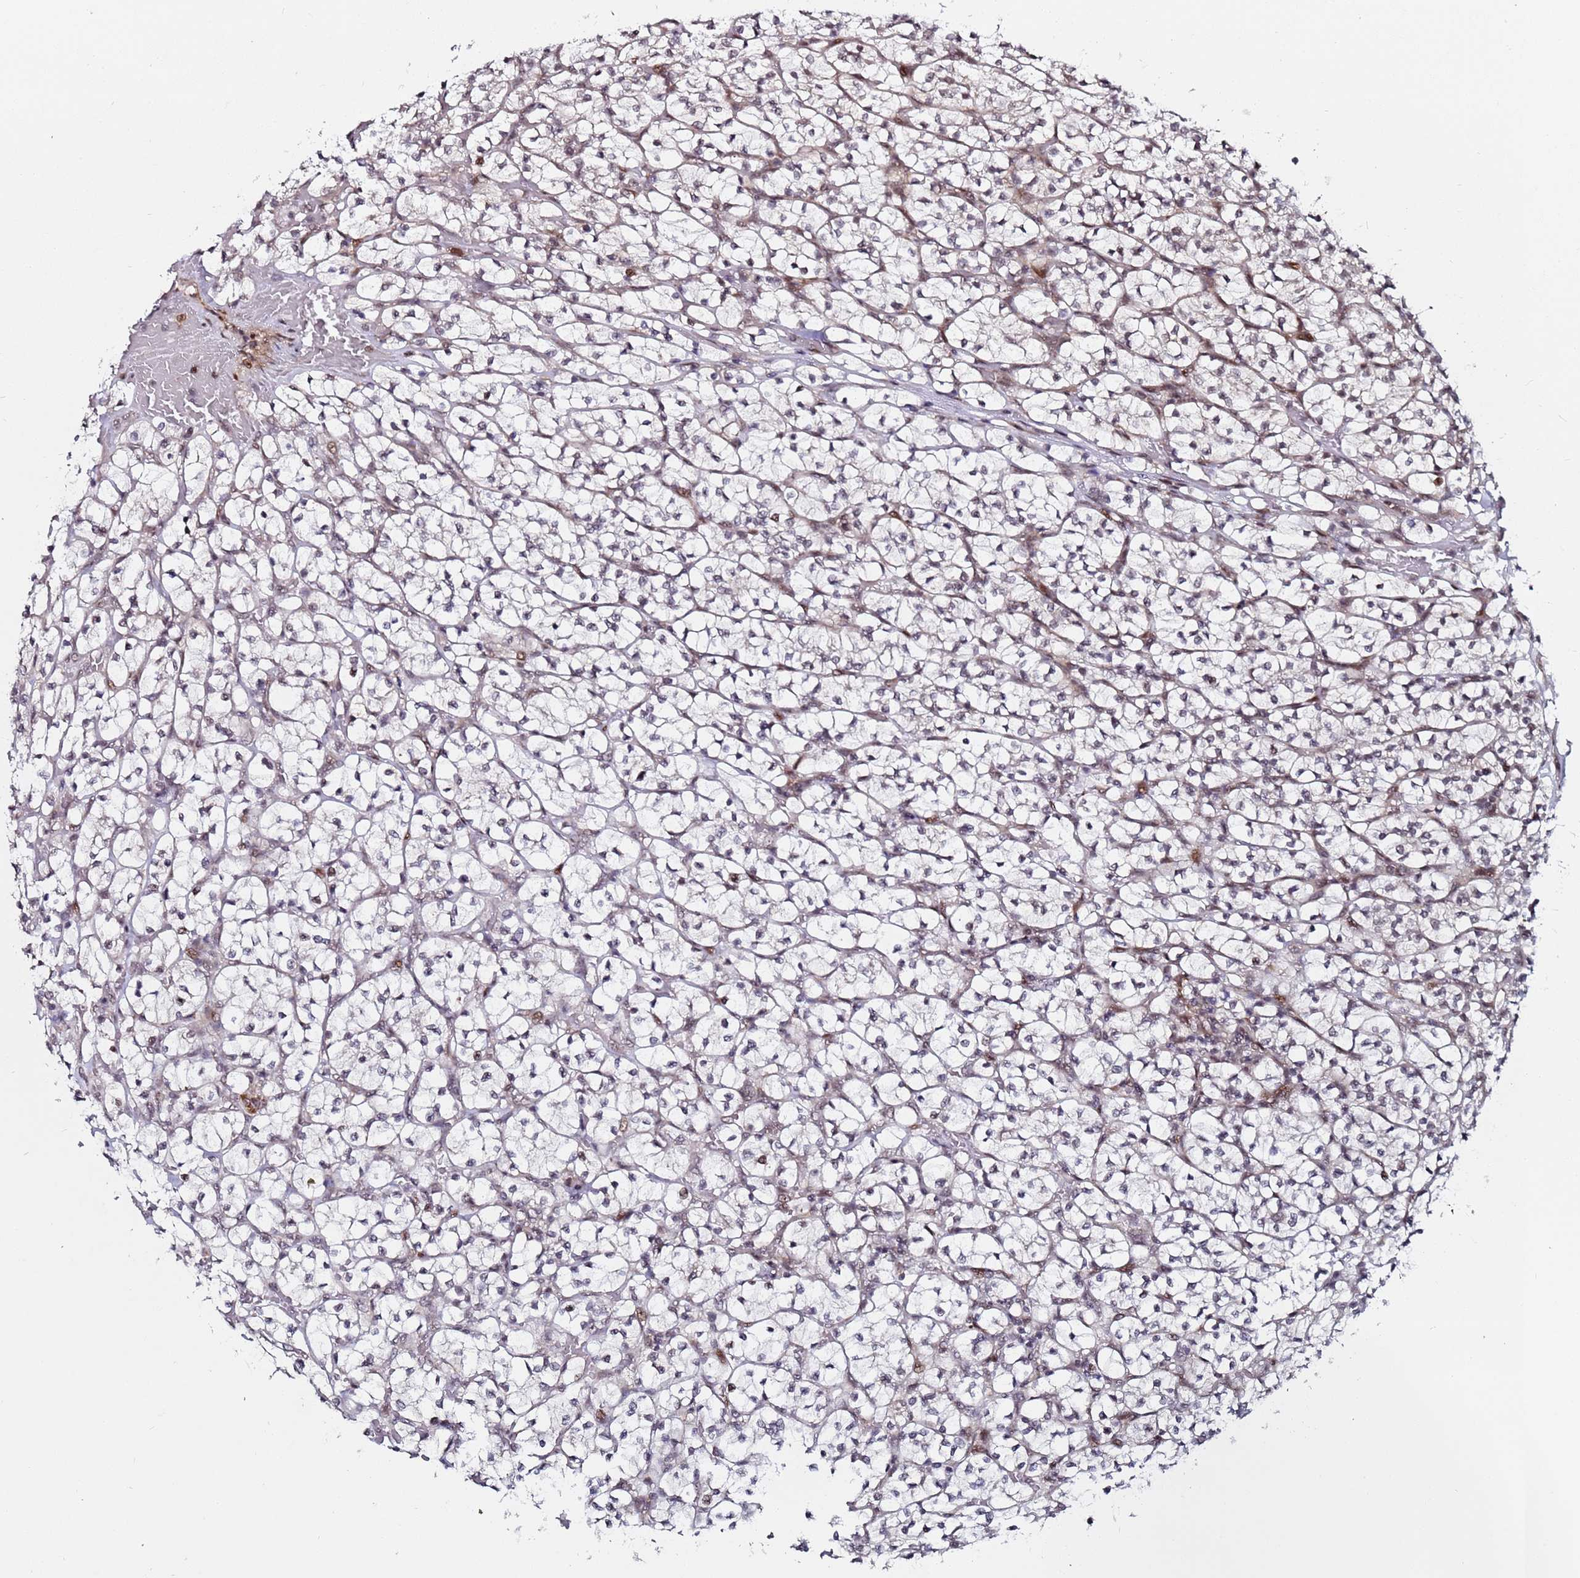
{"staining": {"intensity": "weak", "quantity": "<25%", "location": "nuclear"}, "tissue": "renal cancer", "cell_type": "Tumor cells", "image_type": "cancer", "snomed": [{"axis": "morphology", "description": "Adenocarcinoma, NOS"}, {"axis": "topography", "description": "Kidney"}], "caption": "A high-resolution micrograph shows IHC staining of adenocarcinoma (renal), which exhibits no significant expression in tumor cells.", "gene": "PPM1H", "patient": {"sex": "female", "age": 64}}